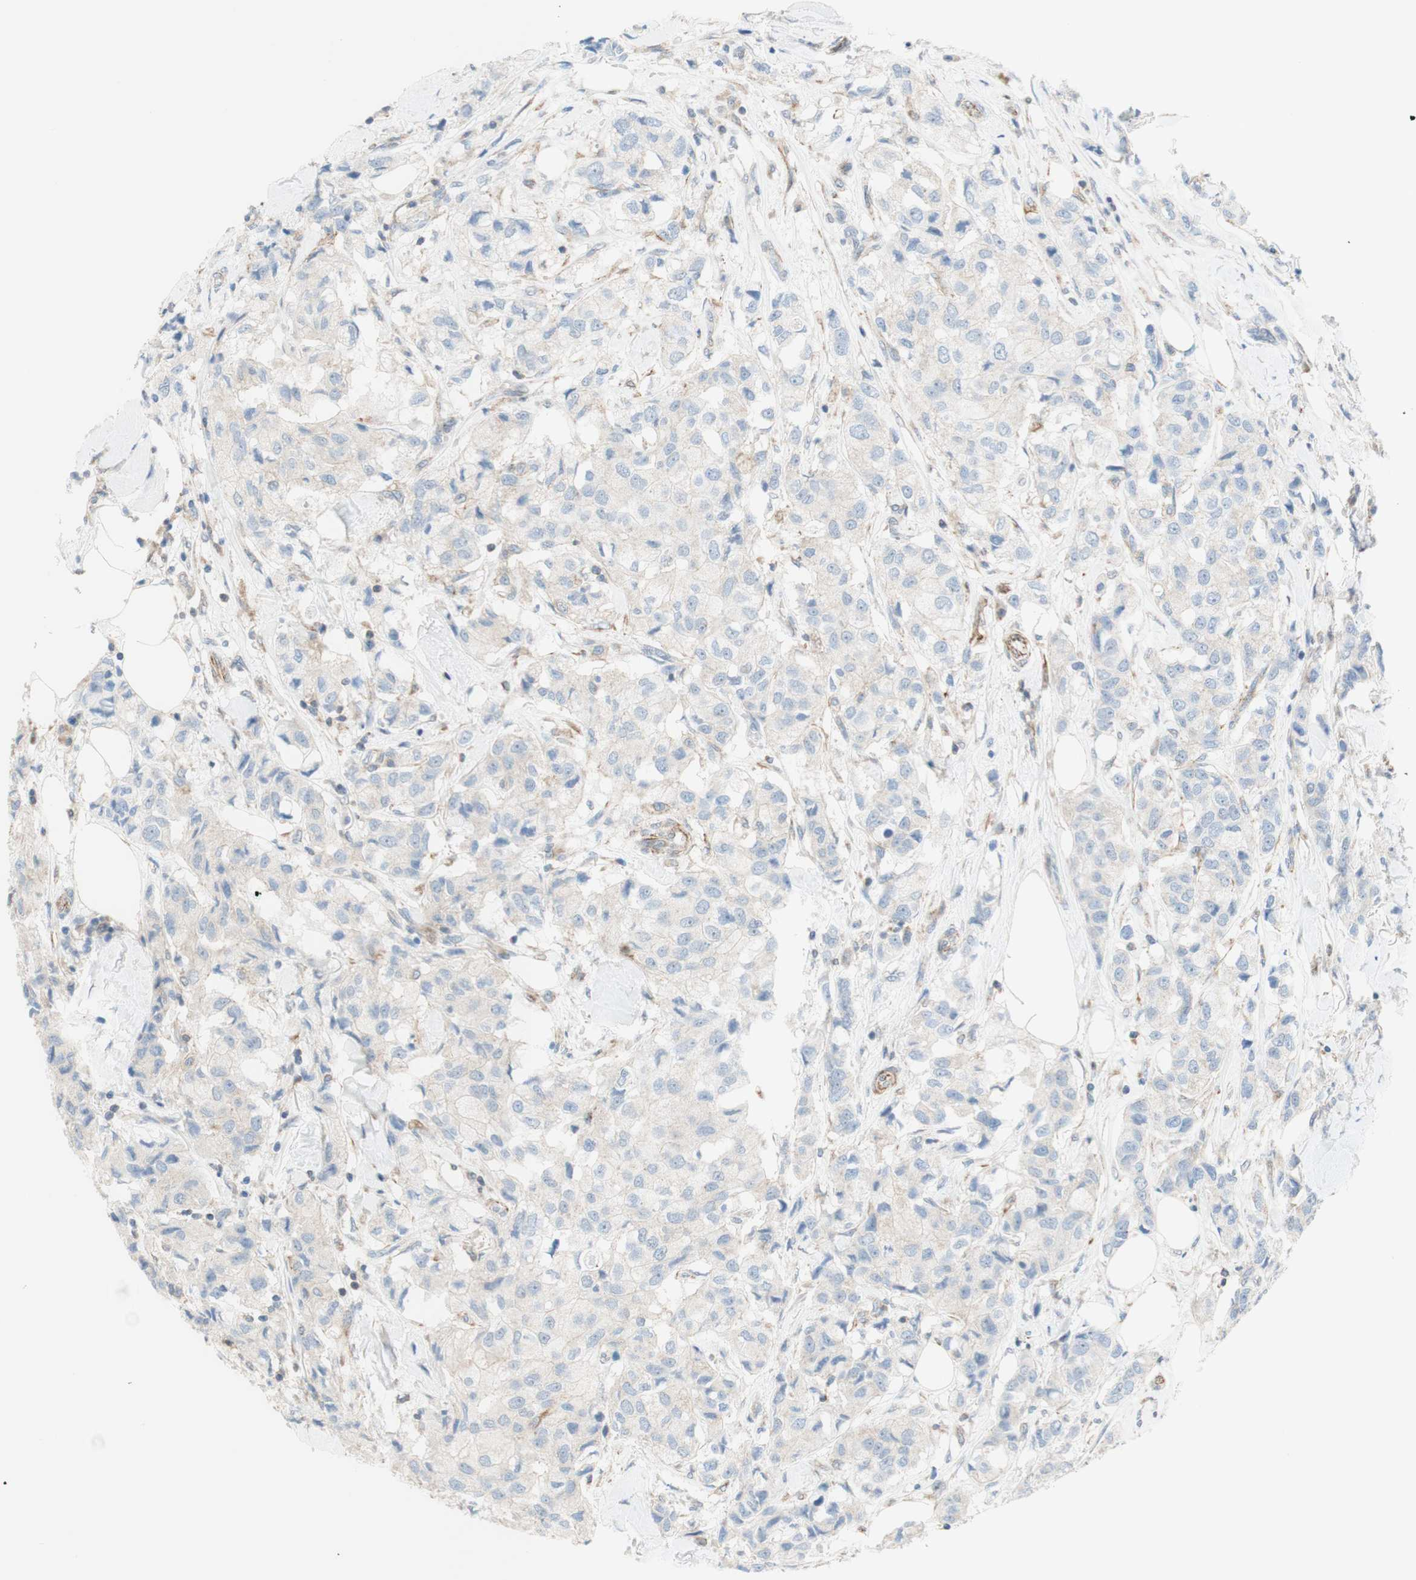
{"staining": {"intensity": "weak", "quantity": ">75%", "location": "cytoplasmic/membranous"}, "tissue": "breast cancer", "cell_type": "Tumor cells", "image_type": "cancer", "snomed": [{"axis": "morphology", "description": "Duct carcinoma"}, {"axis": "topography", "description": "Breast"}], "caption": "High-magnification brightfield microscopy of intraductal carcinoma (breast) stained with DAB (brown) and counterstained with hematoxylin (blue). tumor cells exhibit weak cytoplasmic/membranous expression is seen in approximately>75% of cells.", "gene": "POU2AF1", "patient": {"sex": "female", "age": 80}}